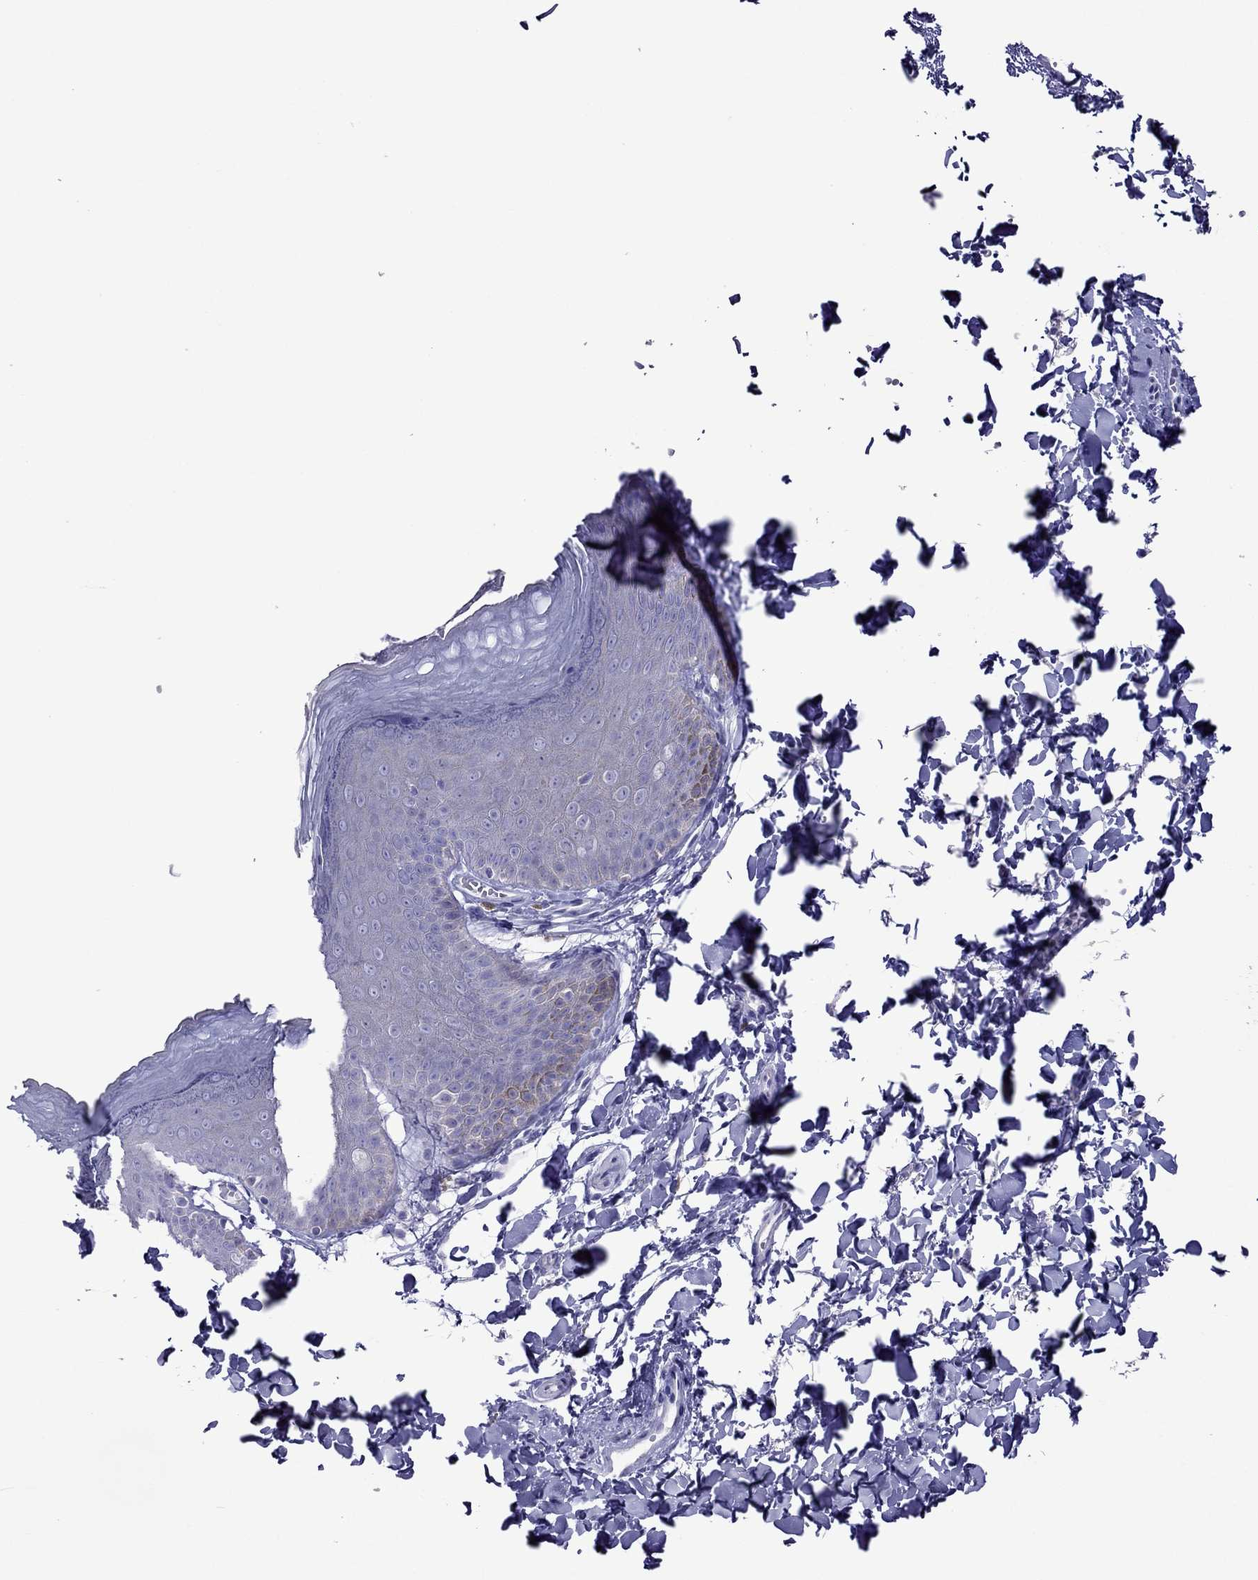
{"staining": {"intensity": "negative", "quantity": "none", "location": "none"}, "tissue": "skin", "cell_type": "Epidermal cells", "image_type": "normal", "snomed": [{"axis": "morphology", "description": "Normal tissue, NOS"}, {"axis": "topography", "description": "Anal"}], "caption": "There is no significant expression in epidermal cells of skin.", "gene": "PCDHA6", "patient": {"sex": "male", "age": 53}}